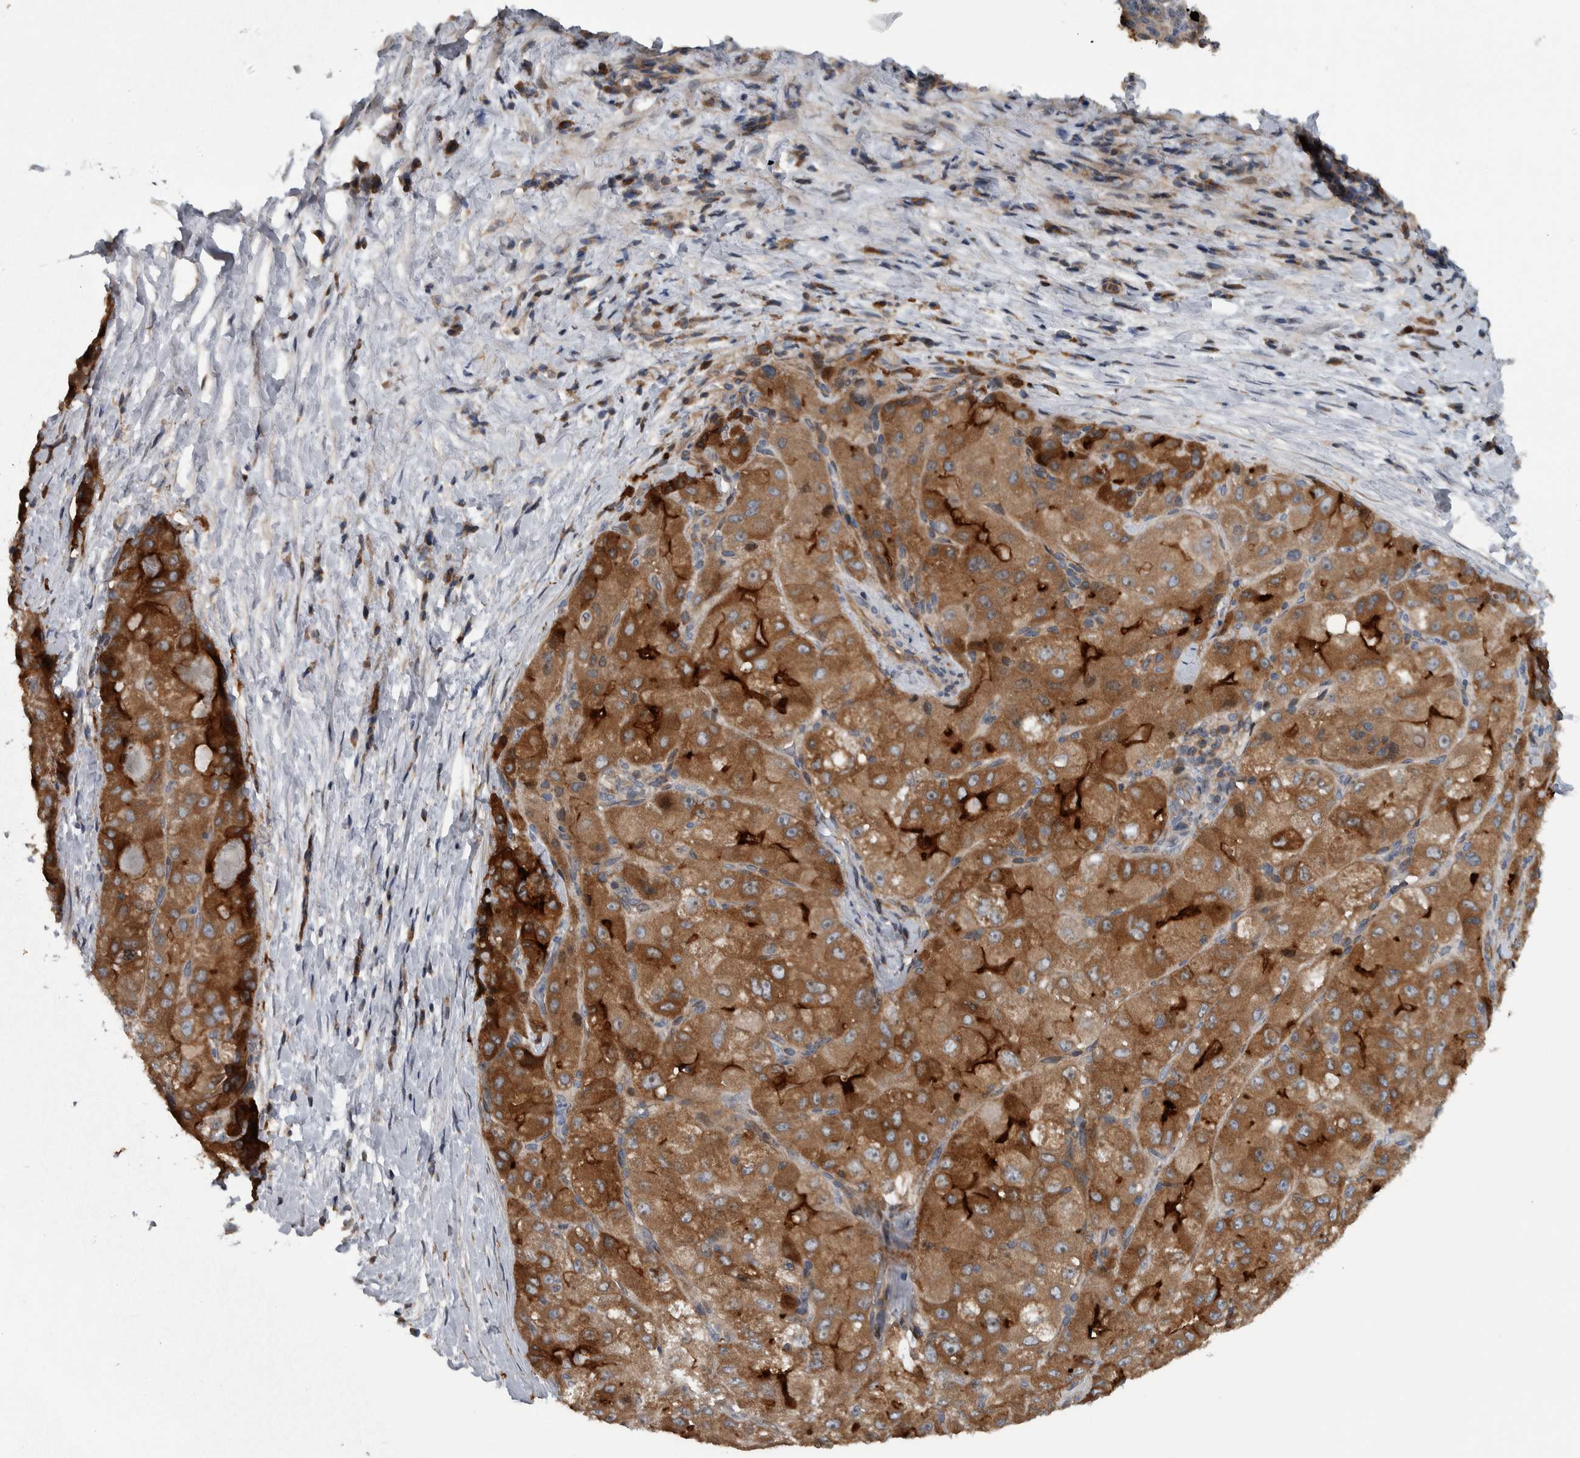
{"staining": {"intensity": "strong", "quantity": ">75%", "location": "cytoplasmic/membranous"}, "tissue": "liver cancer", "cell_type": "Tumor cells", "image_type": "cancer", "snomed": [{"axis": "morphology", "description": "Carcinoma, Hepatocellular, NOS"}, {"axis": "topography", "description": "Liver"}], "caption": "Tumor cells demonstrate strong cytoplasmic/membranous expression in approximately >75% of cells in liver cancer.", "gene": "BAIAP2L1", "patient": {"sex": "male", "age": 80}}